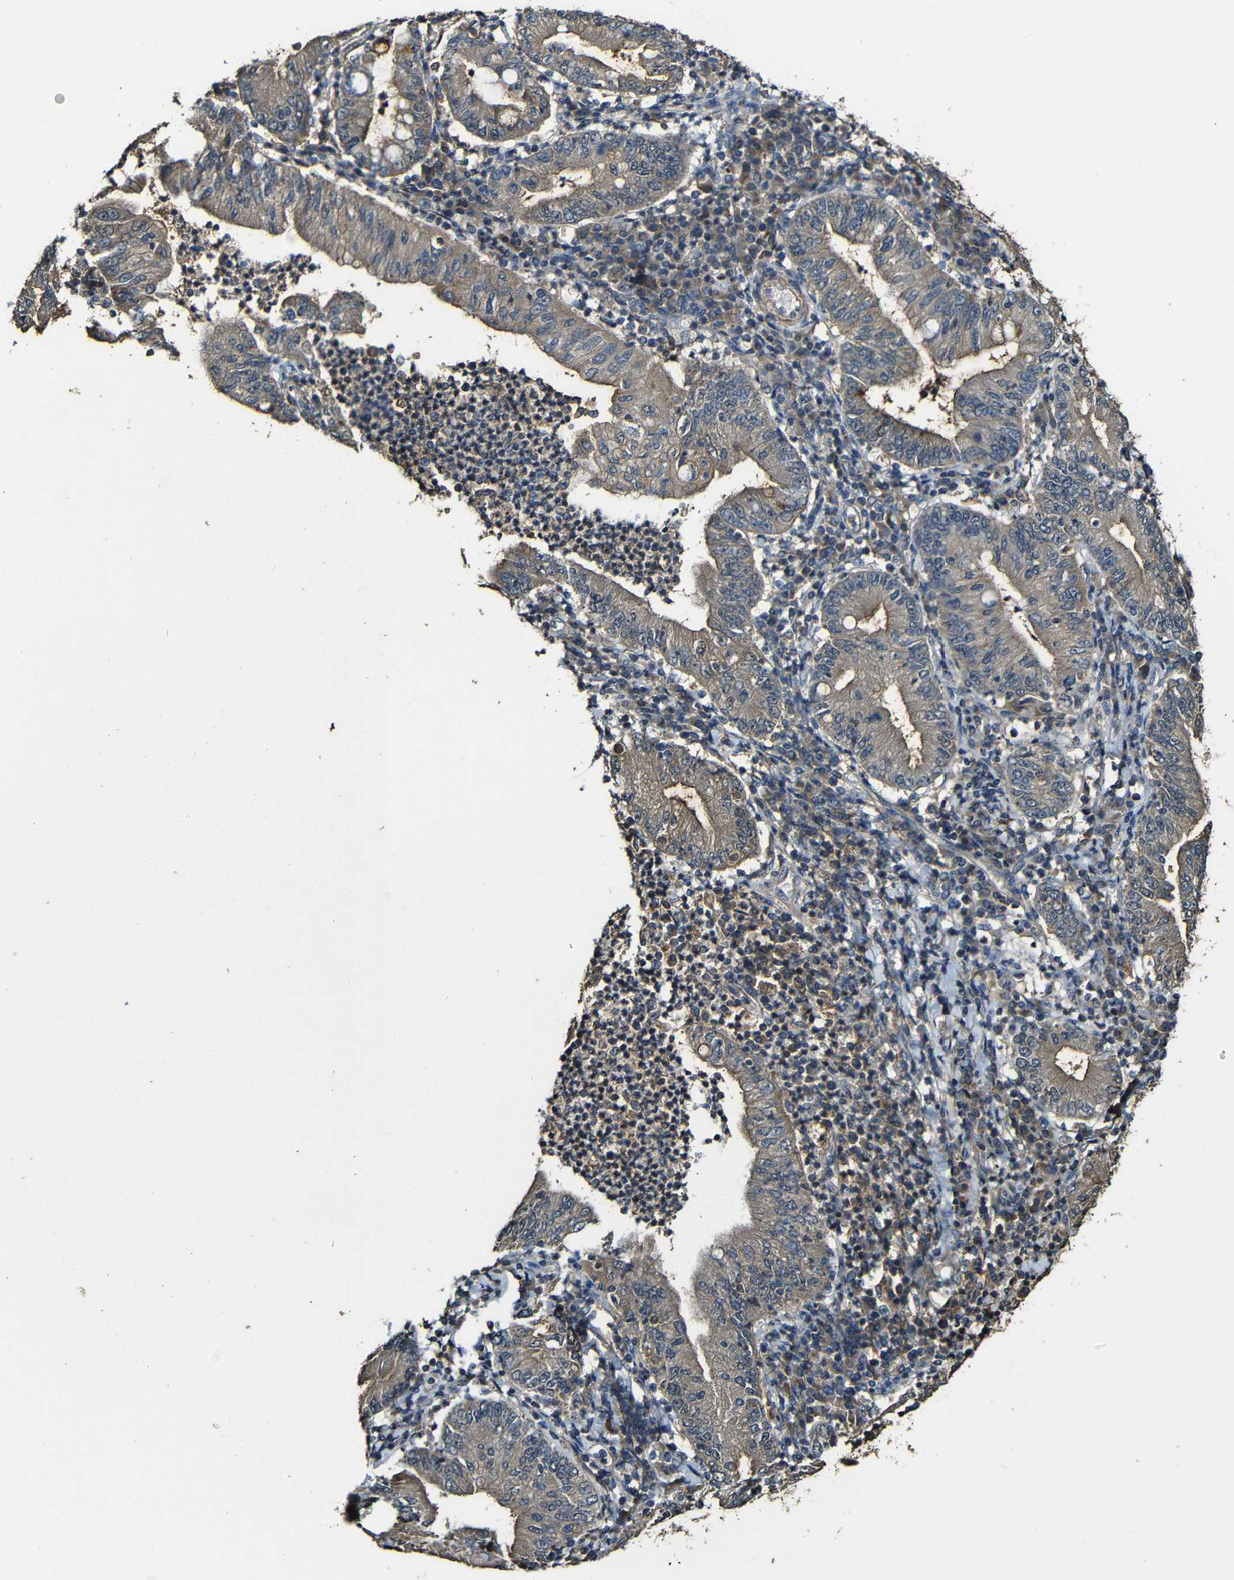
{"staining": {"intensity": "moderate", "quantity": ">75%", "location": "cytoplasmic/membranous"}, "tissue": "stomach cancer", "cell_type": "Tumor cells", "image_type": "cancer", "snomed": [{"axis": "morphology", "description": "Normal tissue, NOS"}, {"axis": "morphology", "description": "Adenocarcinoma, NOS"}, {"axis": "topography", "description": "Esophagus"}, {"axis": "topography", "description": "Stomach, upper"}, {"axis": "topography", "description": "Peripheral nerve tissue"}], "caption": "Moderate cytoplasmic/membranous expression for a protein is seen in about >75% of tumor cells of stomach adenocarcinoma using IHC.", "gene": "CASP8", "patient": {"sex": "male", "age": 62}}